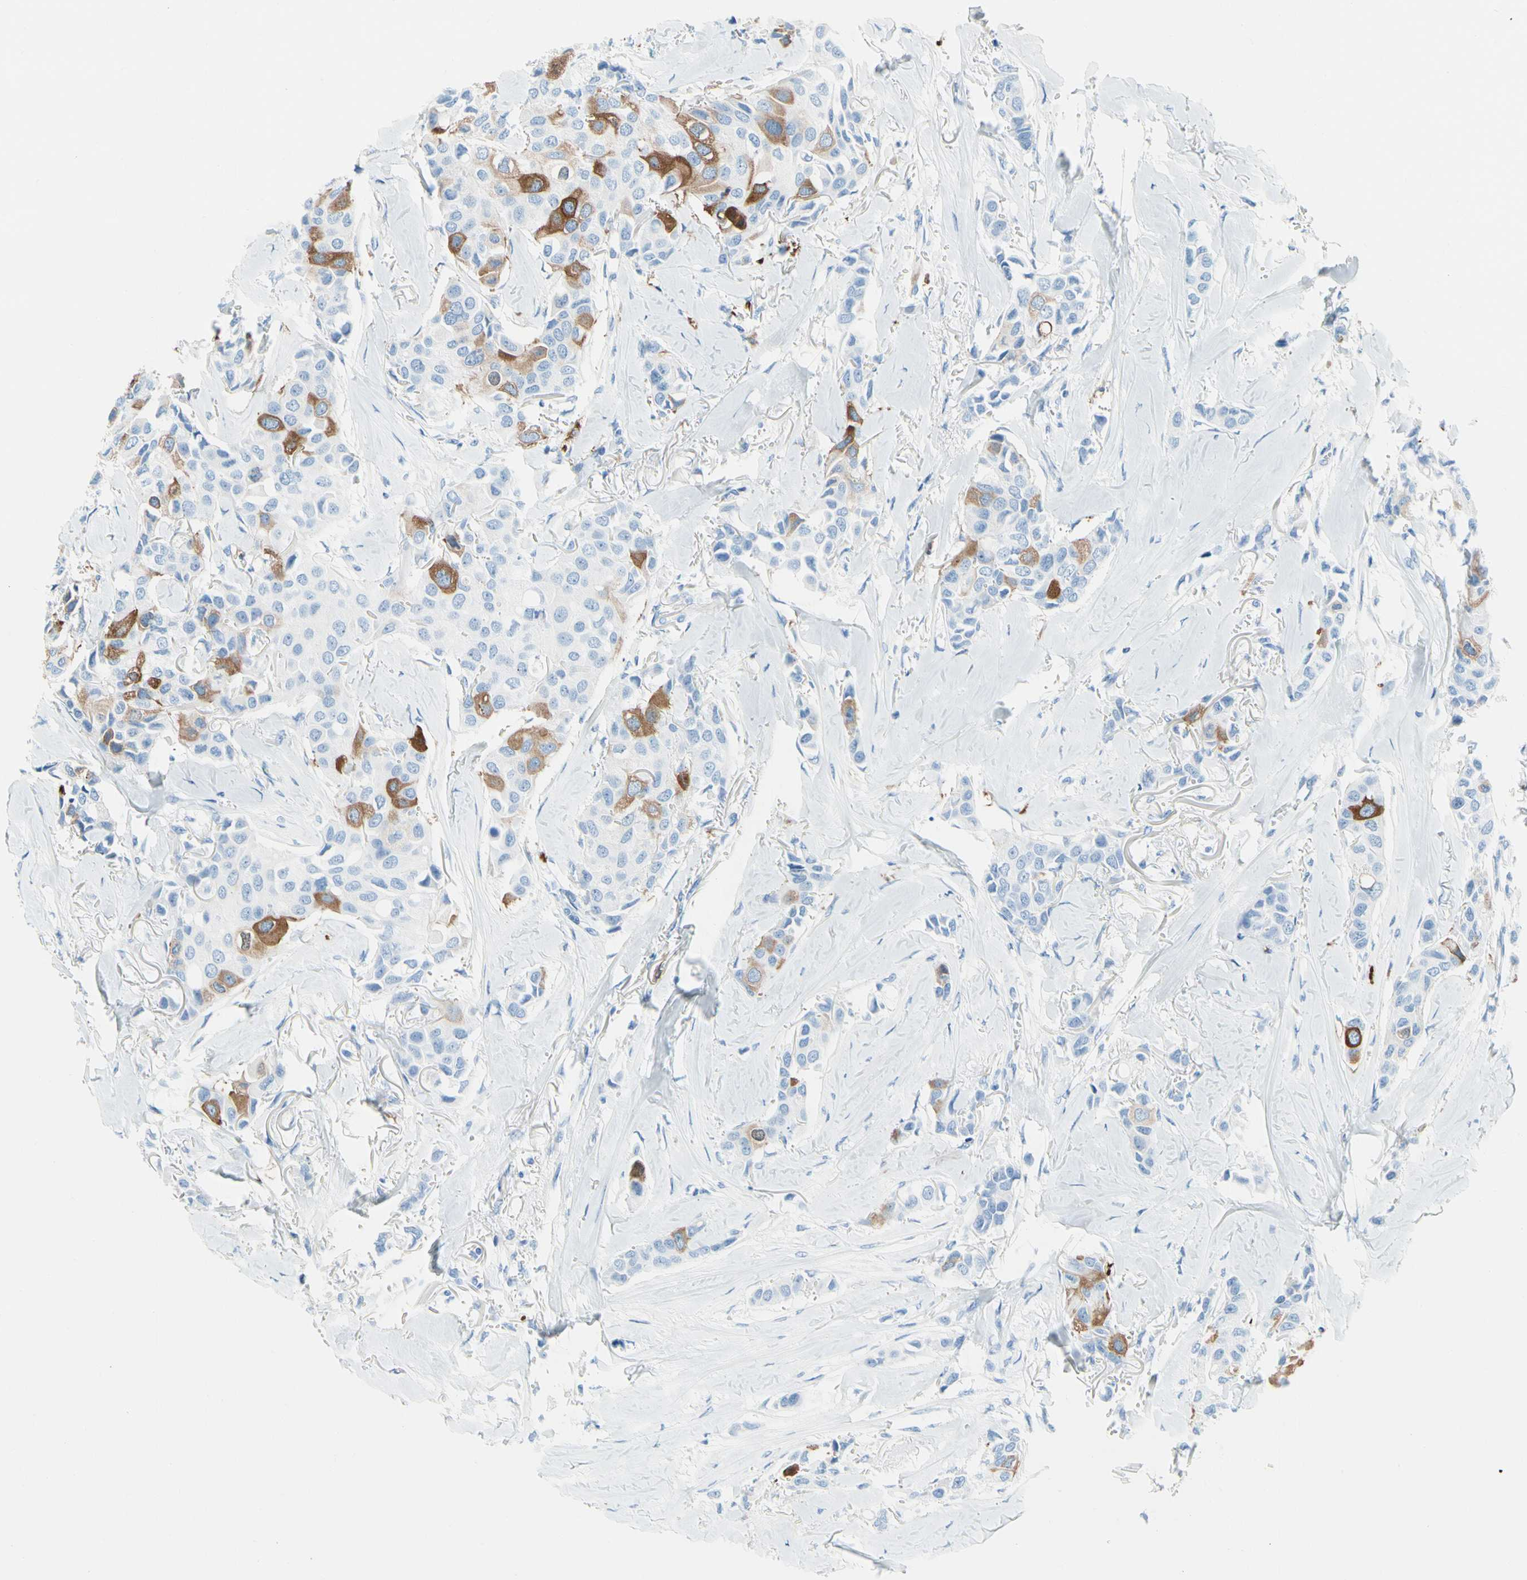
{"staining": {"intensity": "moderate", "quantity": "<25%", "location": "cytoplasmic/membranous"}, "tissue": "breast cancer", "cell_type": "Tumor cells", "image_type": "cancer", "snomed": [{"axis": "morphology", "description": "Duct carcinoma"}, {"axis": "topography", "description": "Breast"}], "caption": "IHC staining of infiltrating ductal carcinoma (breast), which reveals low levels of moderate cytoplasmic/membranous staining in about <25% of tumor cells indicating moderate cytoplasmic/membranous protein staining. The staining was performed using DAB (brown) for protein detection and nuclei were counterstained in hematoxylin (blue).", "gene": "TACC3", "patient": {"sex": "female", "age": 80}}